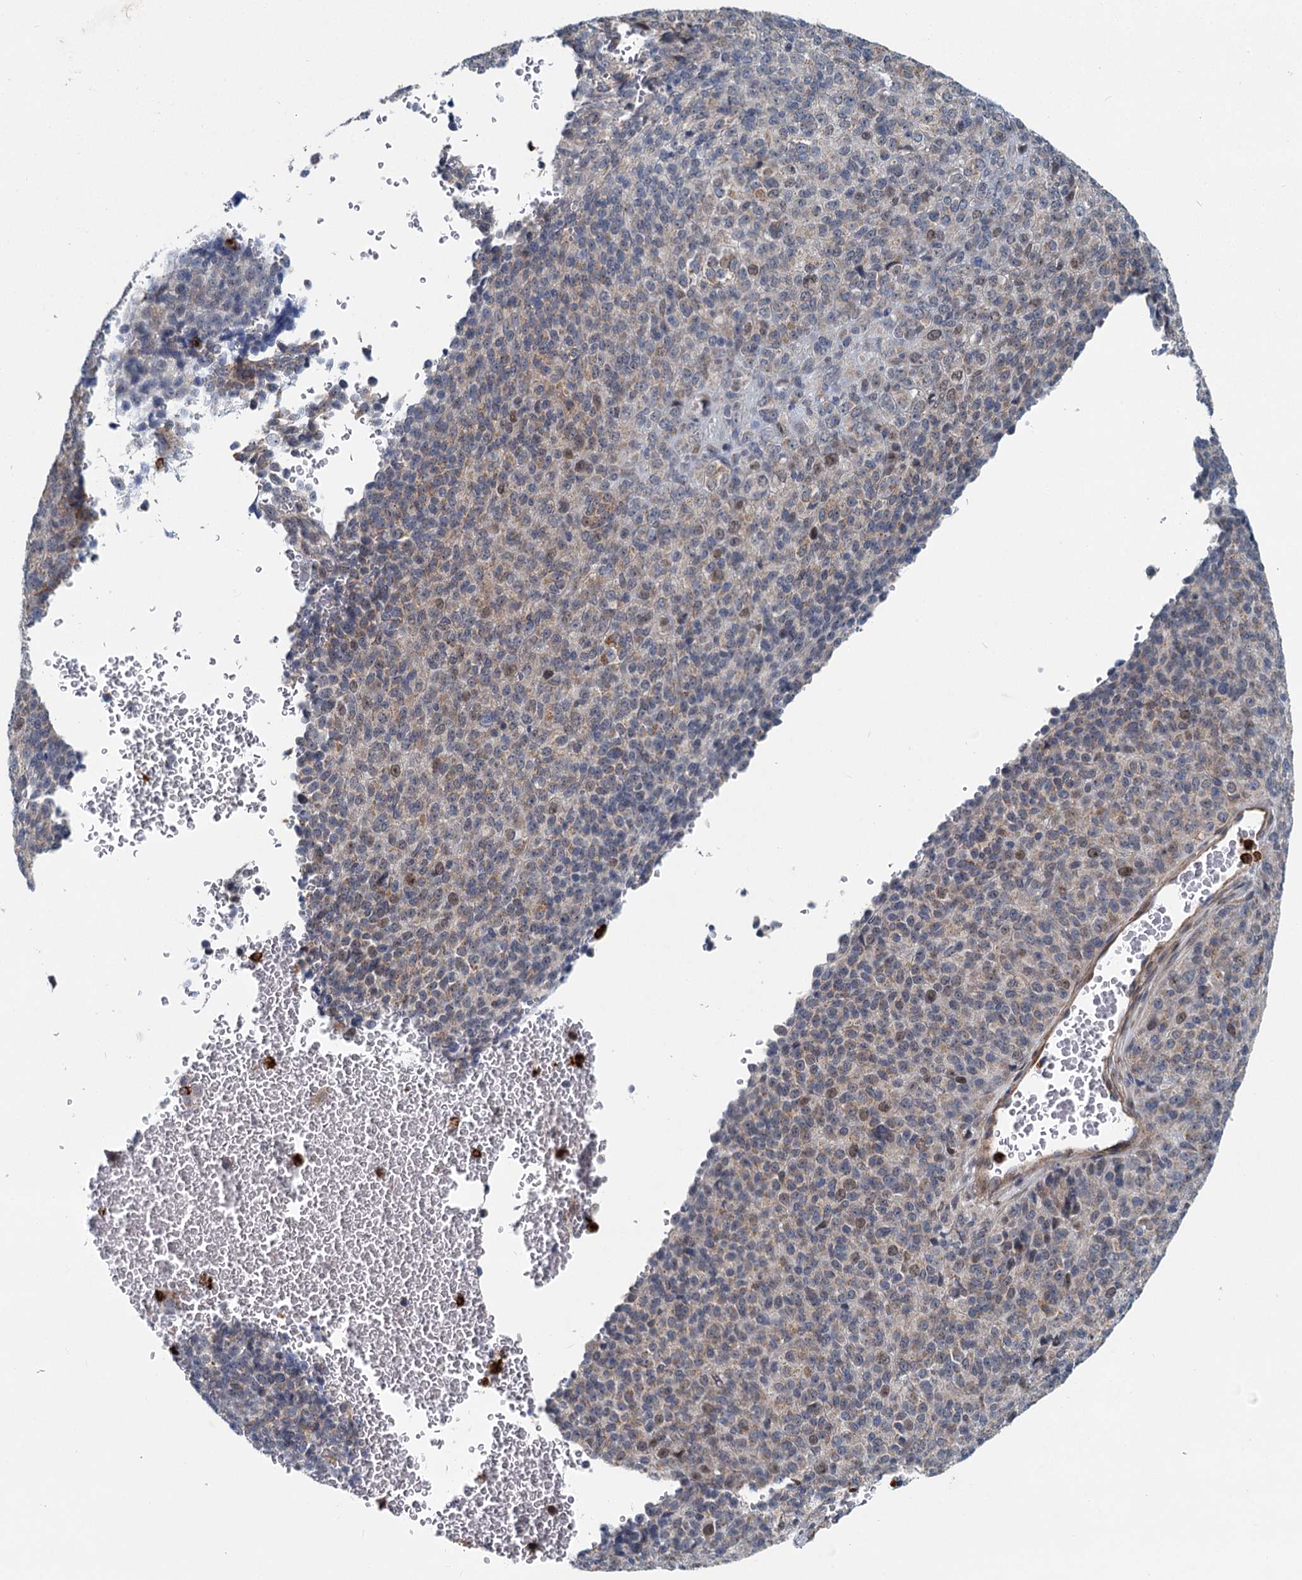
{"staining": {"intensity": "weak", "quantity": "25%-75%", "location": "cytoplasmic/membranous"}, "tissue": "melanoma", "cell_type": "Tumor cells", "image_type": "cancer", "snomed": [{"axis": "morphology", "description": "Malignant melanoma, Metastatic site"}, {"axis": "topography", "description": "Brain"}], "caption": "A low amount of weak cytoplasmic/membranous staining is present in approximately 25%-75% of tumor cells in malignant melanoma (metastatic site) tissue.", "gene": "ADCY2", "patient": {"sex": "female", "age": 56}}